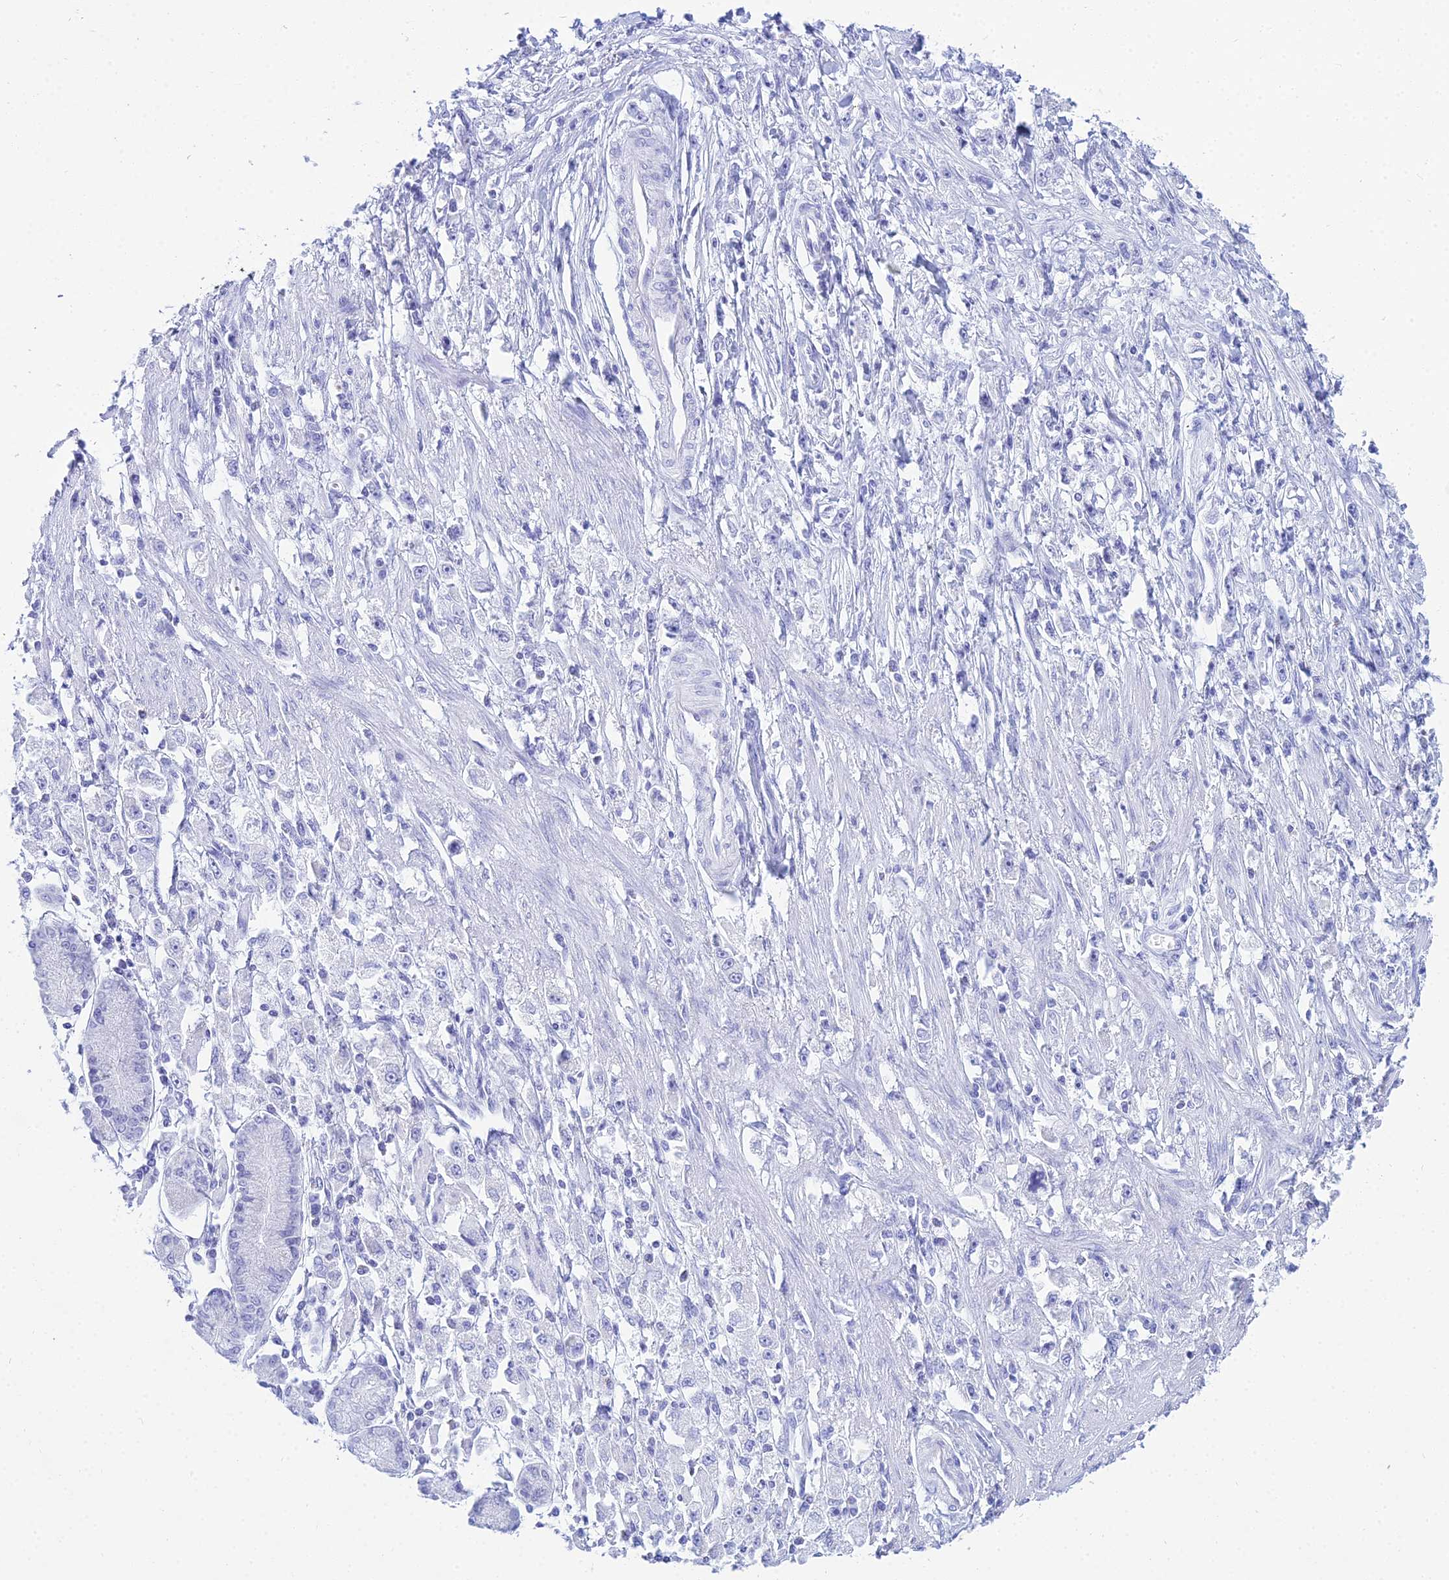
{"staining": {"intensity": "negative", "quantity": "none", "location": "none"}, "tissue": "stomach cancer", "cell_type": "Tumor cells", "image_type": "cancer", "snomed": [{"axis": "morphology", "description": "Adenocarcinoma, NOS"}, {"axis": "topography", "description": "Stomach"}], "caption": "High magnification brightfield microscopy of stomach cancer (adenocarcinoma) stained with DAB (3,3'-diaminobenzidine) (brown) and counterstained with hematoxylin (blue): tumor cells show no significant positivity.", "gene": "PATE4", "patient": {"sex": "female", "age": 59}}